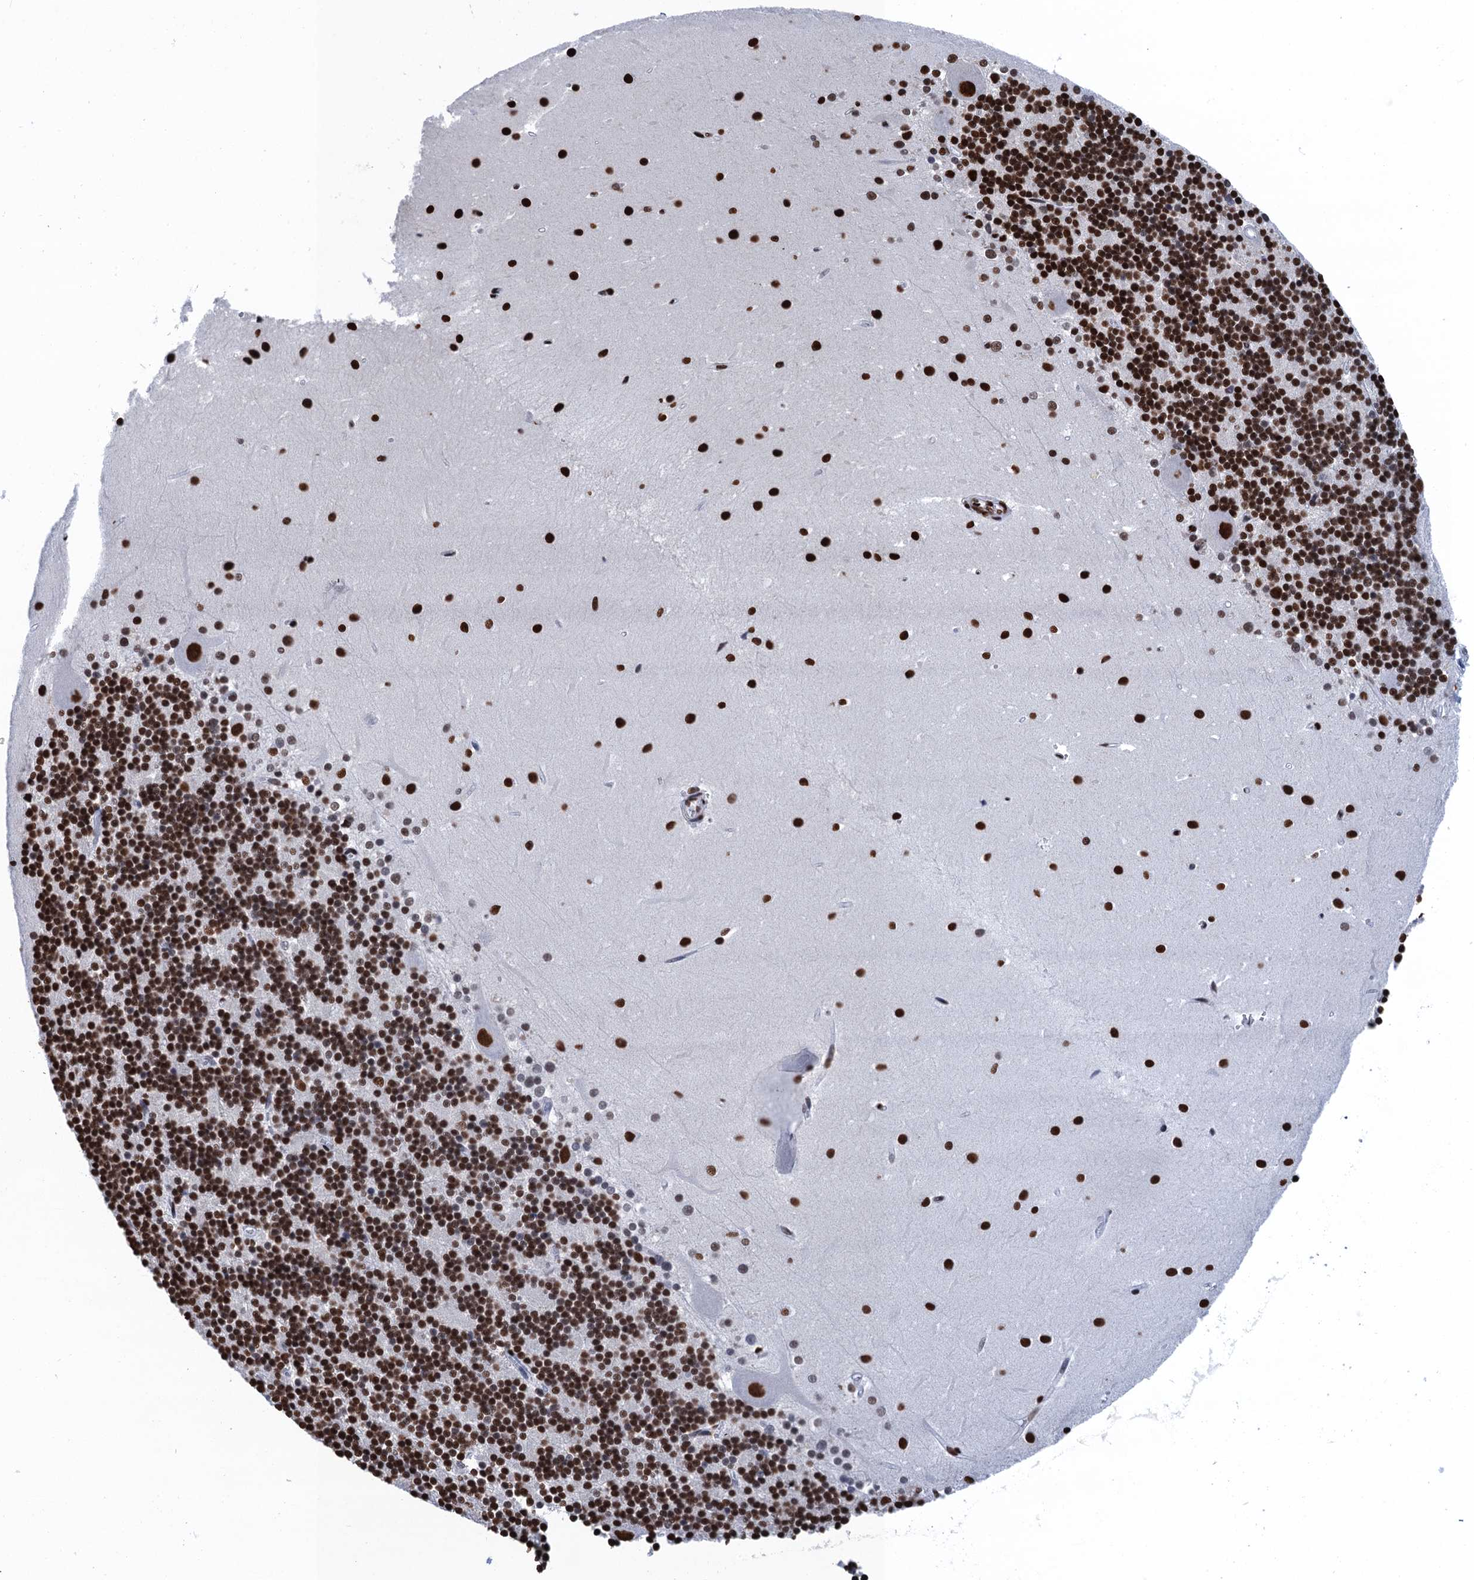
{"staining": {"intensity": "strong", "quantity": ">75%", "location": "nuclear"}, "tissue": "cerebellum", "cell_type": "Cells in granular layer", "image_type": "normal", "snomed": [{"axis": "morphology", "description": "Normal tissue, NOS"}, {"axis": "topography", "description": "Cerebellum"}], "caption": "Protein staining exhibits strong nuclear expression in about >75% of cells in granular layer in benign cerebellum.", "gene": "UBA2", "patient": {"sex": "male", "age": 54}}